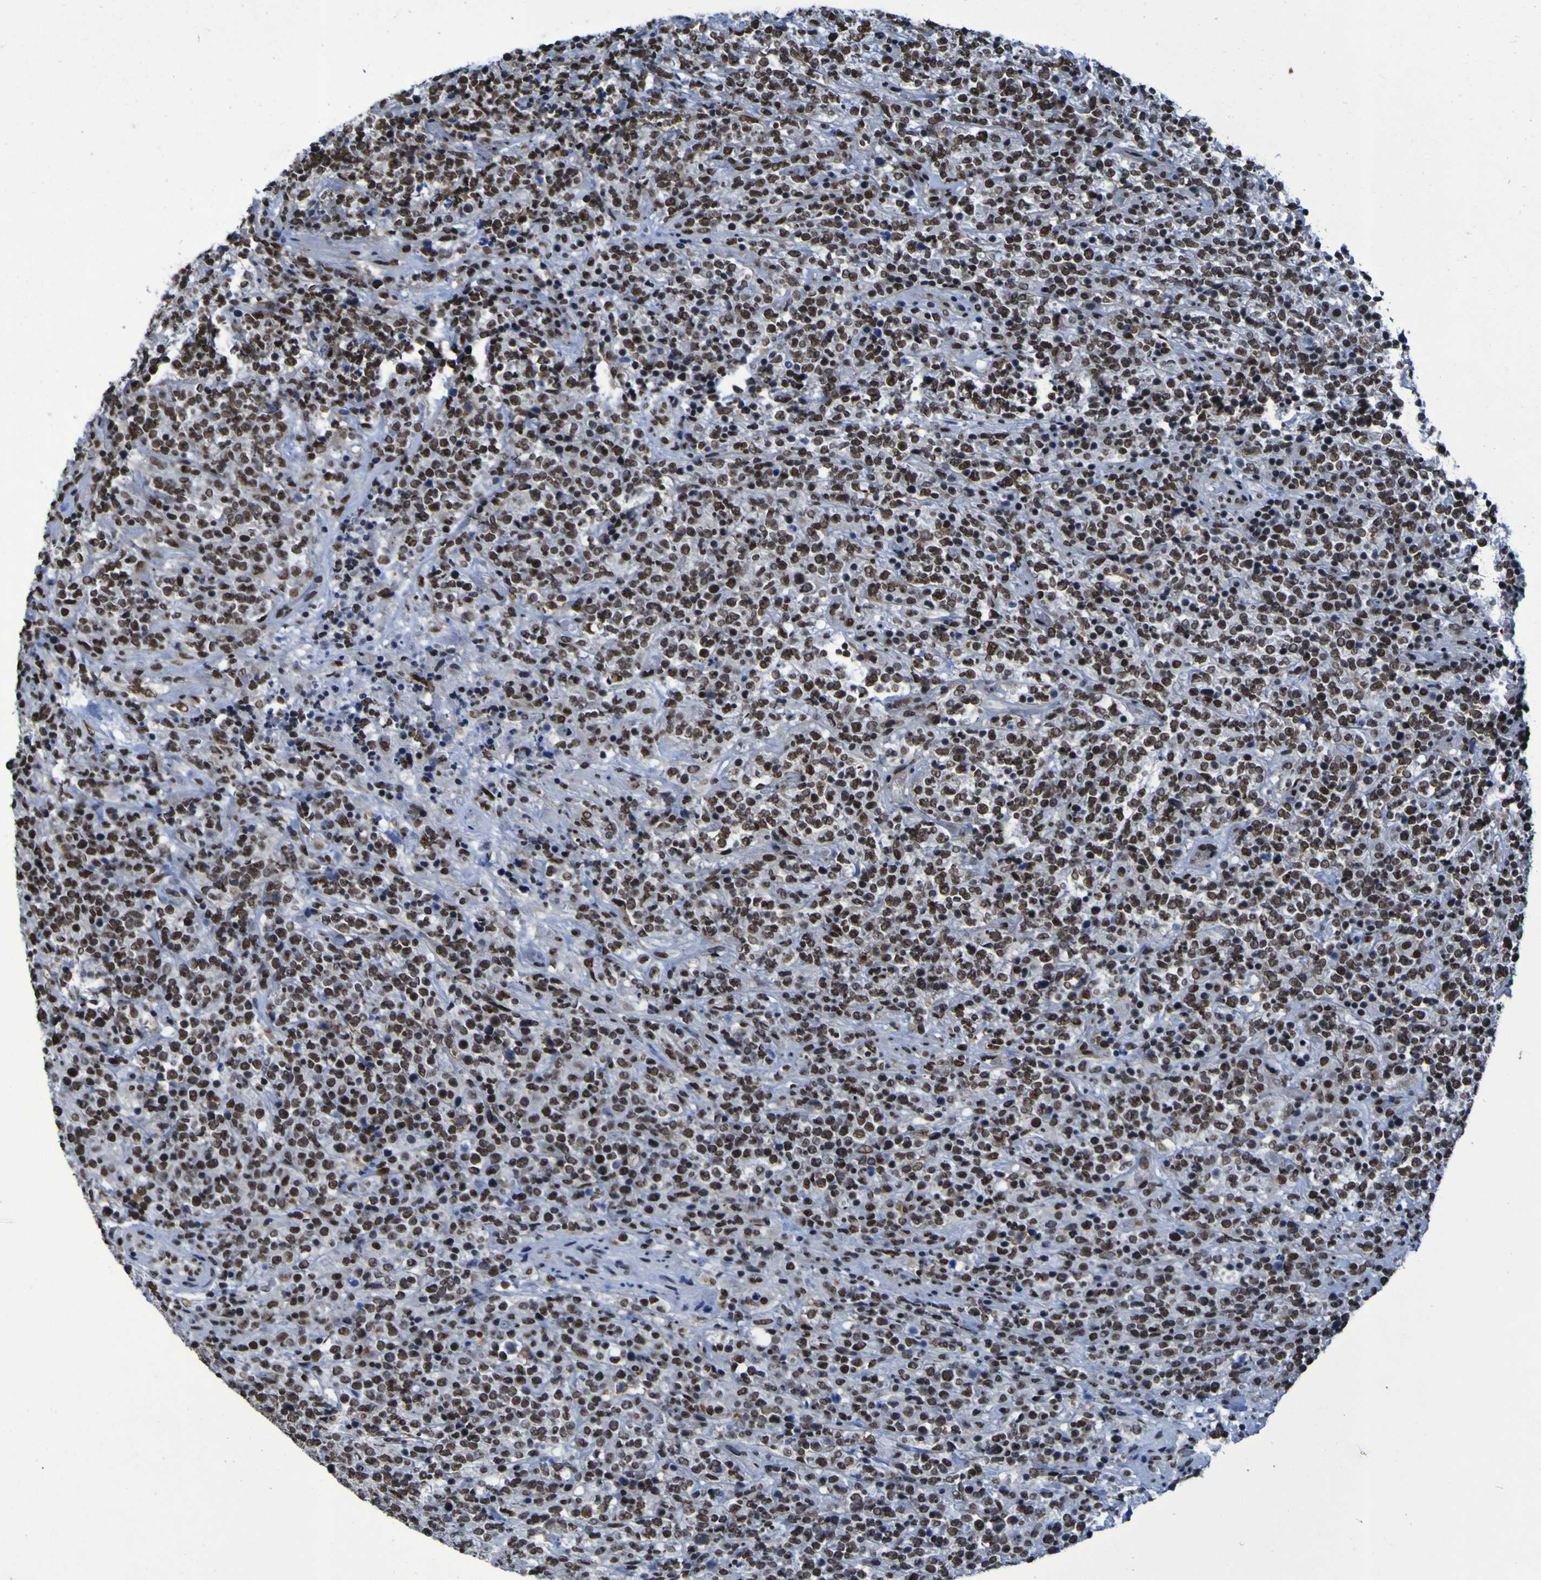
{"staining": {"intensity": "strong", "quantity": ">75%", "location": "cytoplasmic/membranous"}, "tissue": "lymphoma", "cell_type": "Tumor cells", "image_type": "cancer", "snomed": [{"axis": "morphology", "description": "Malignant lymphoma, non-Hodgkin's type, High grade"}, {"axis": "topography", "description": "Soft tissue"}], "caption": "The micrograph demonstrates immunohistochemical staining of lymphoma. There is strong cytoplasmic/membranous expression is identified in approximately >75% of tumor cells. (Brightfield microscopy of DAB IHC at high magnification).", "gene": "HNRNPR", "patient": {"sex": "male", "age": 18}}